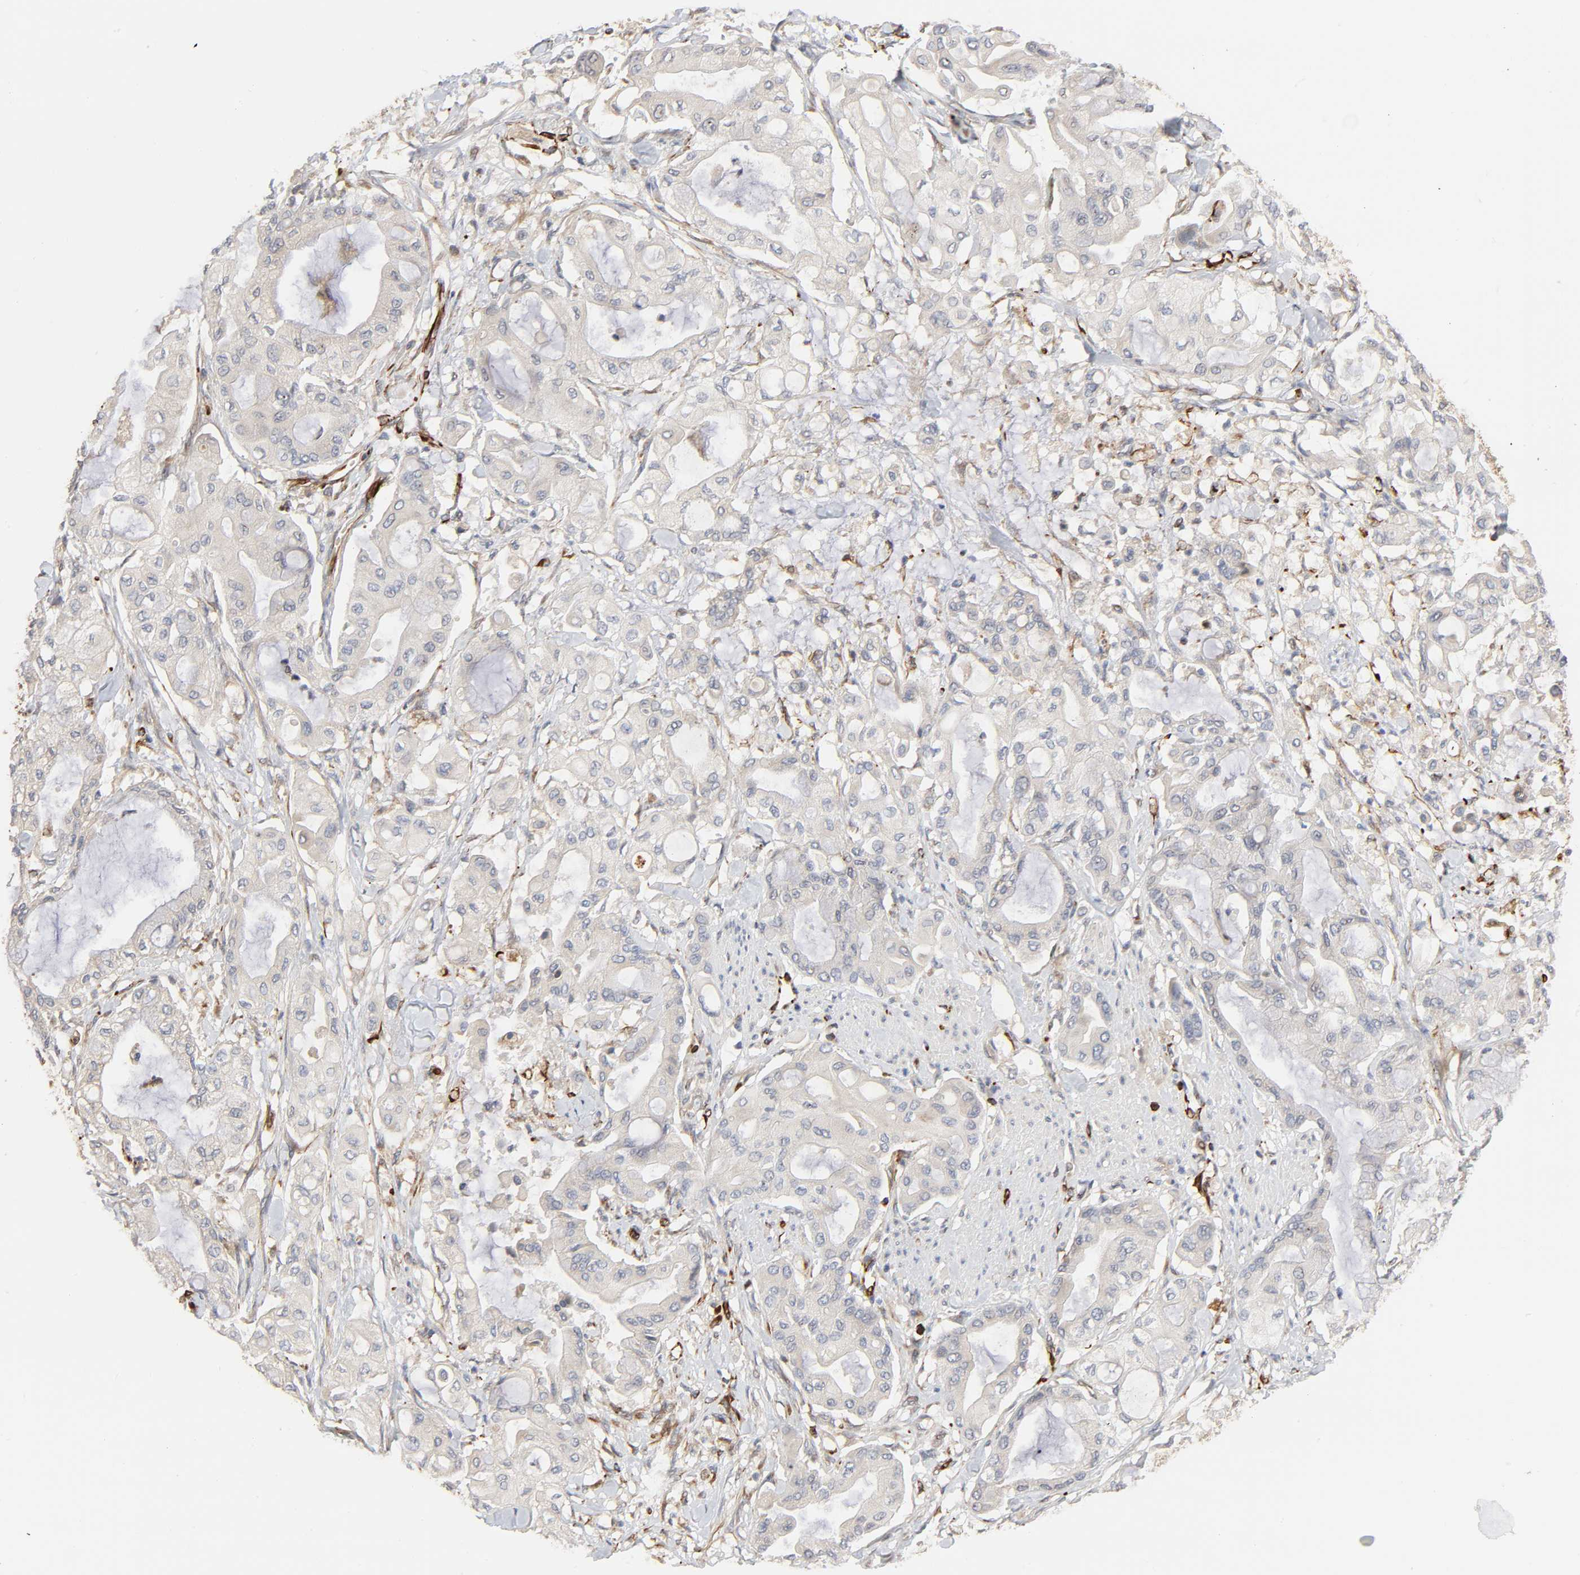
{"staining": {"intensity": "weak", "quantity": "<25%", "location": "cytoplasmic/membranous"}, "tissue": "pancreatic cancer", "cell_type": "Tumor cells", "image_type": "cancer", "snomed": [{"axis": "morphology", "description": "Adenocarcinoma, NOS"}, {"axis": "morphology", "description": "Adenocarcinoma, metastatic, NOS"}, {"axis": "topography", "description": "Lymph node"}, {"axis": "topography", "description": "Pancreas"}, {"axis": "topography", "description": "Duodenum"}], "caption": "This is an immunohistochemistry image of adenocarcinoma (pancreatic). There is no positivity in tumor cells.", "gene": "FAM118A", "patient": {"sex": "female", "age": 64}}